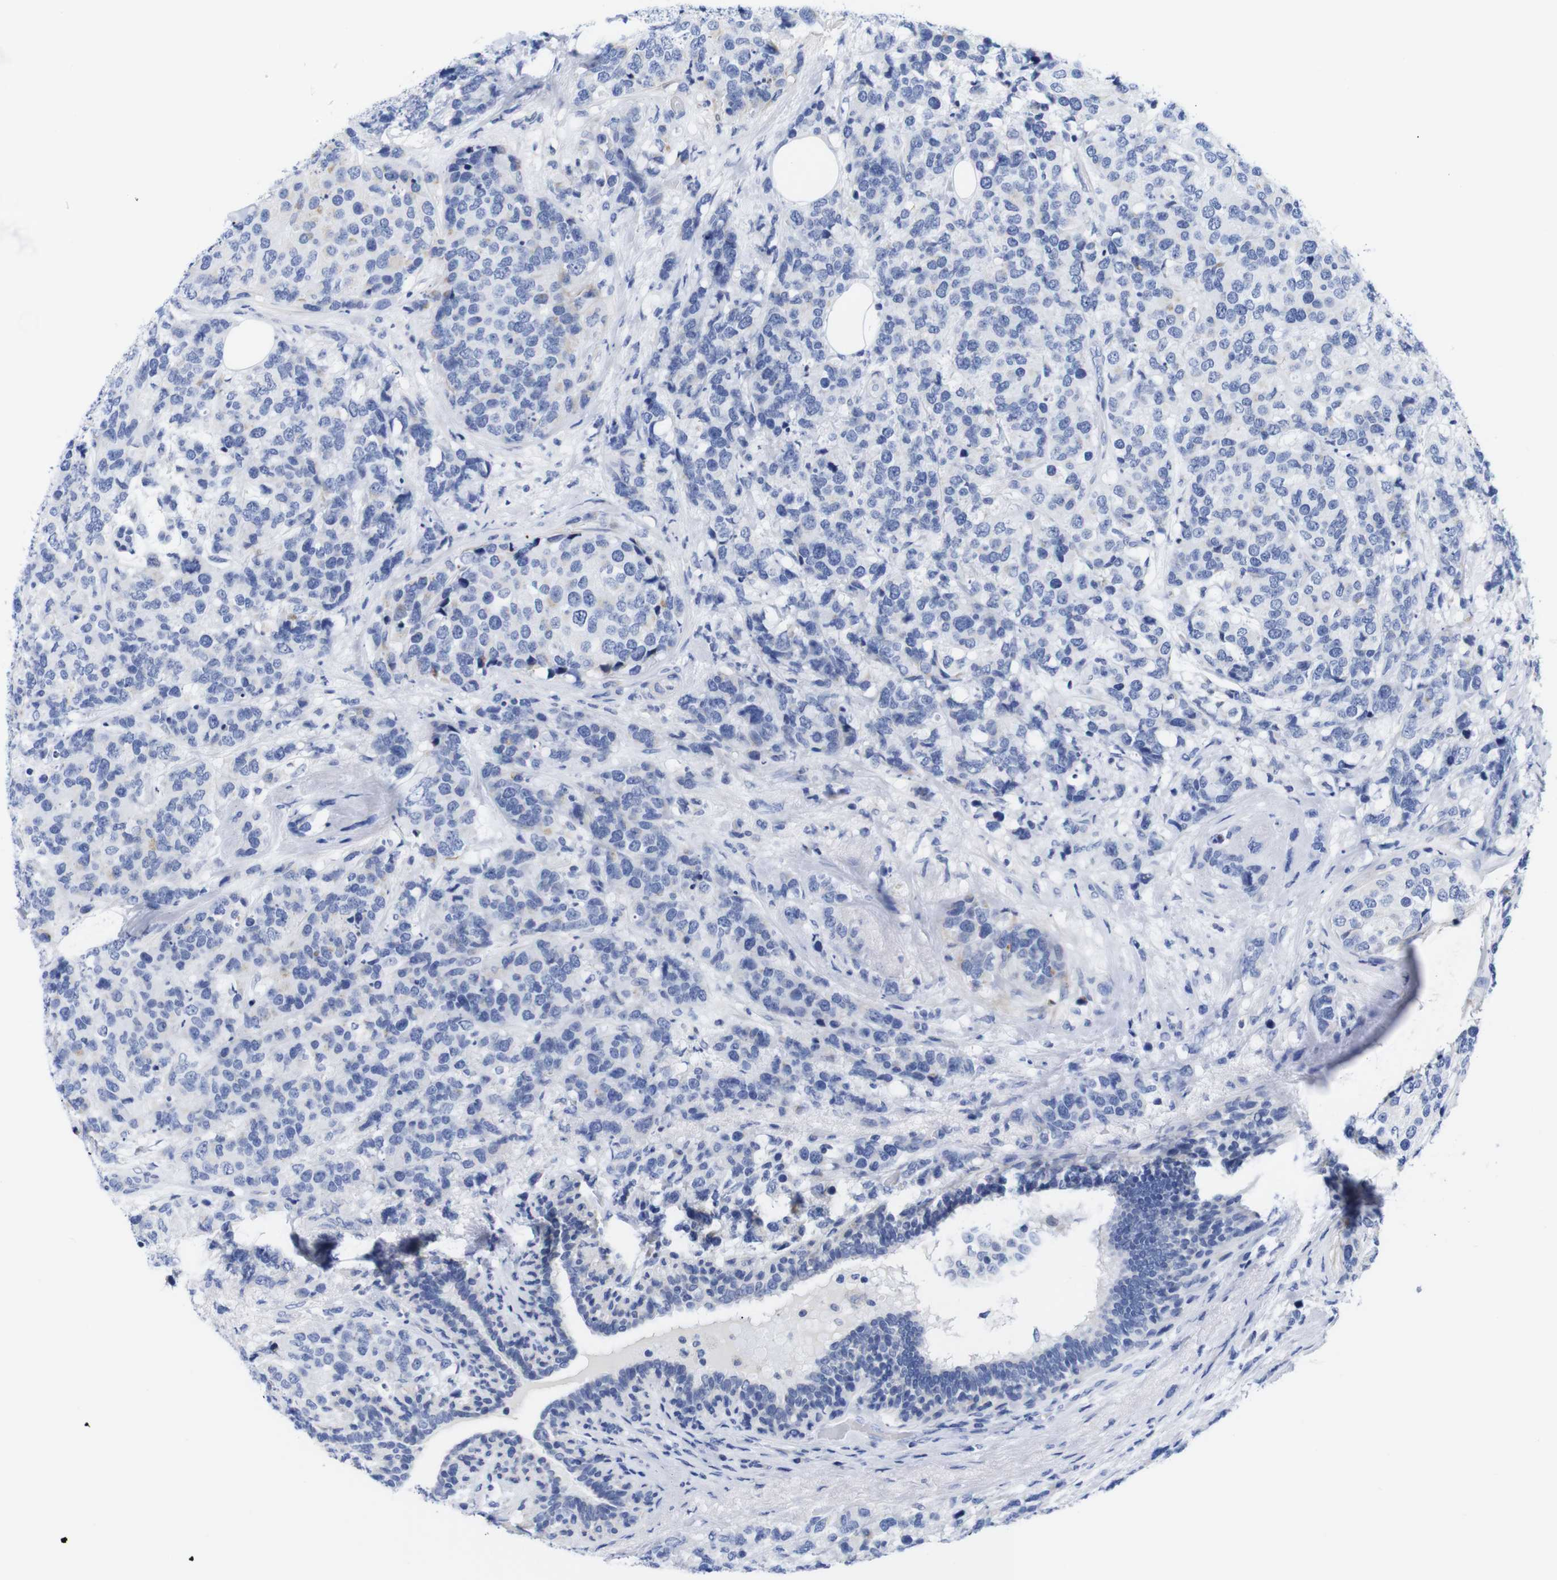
{"staining": {"intensity": "negative", "quantity": "none", "location": "none"}, "tissue": "breast cancer", "cell_type": "Tumor cells", "image_type": "cancer", "snomed": [{"axis": "morphology", "description": "Lobular carcinoma"}, {"axis": "topography", "description": "Breast"}], "caption": "Tumor cells are negative for brown protein staining in lobular carcinoma (breast).", "gene": "LRRC55", "patient": {"sex": "female", "age": 59}}